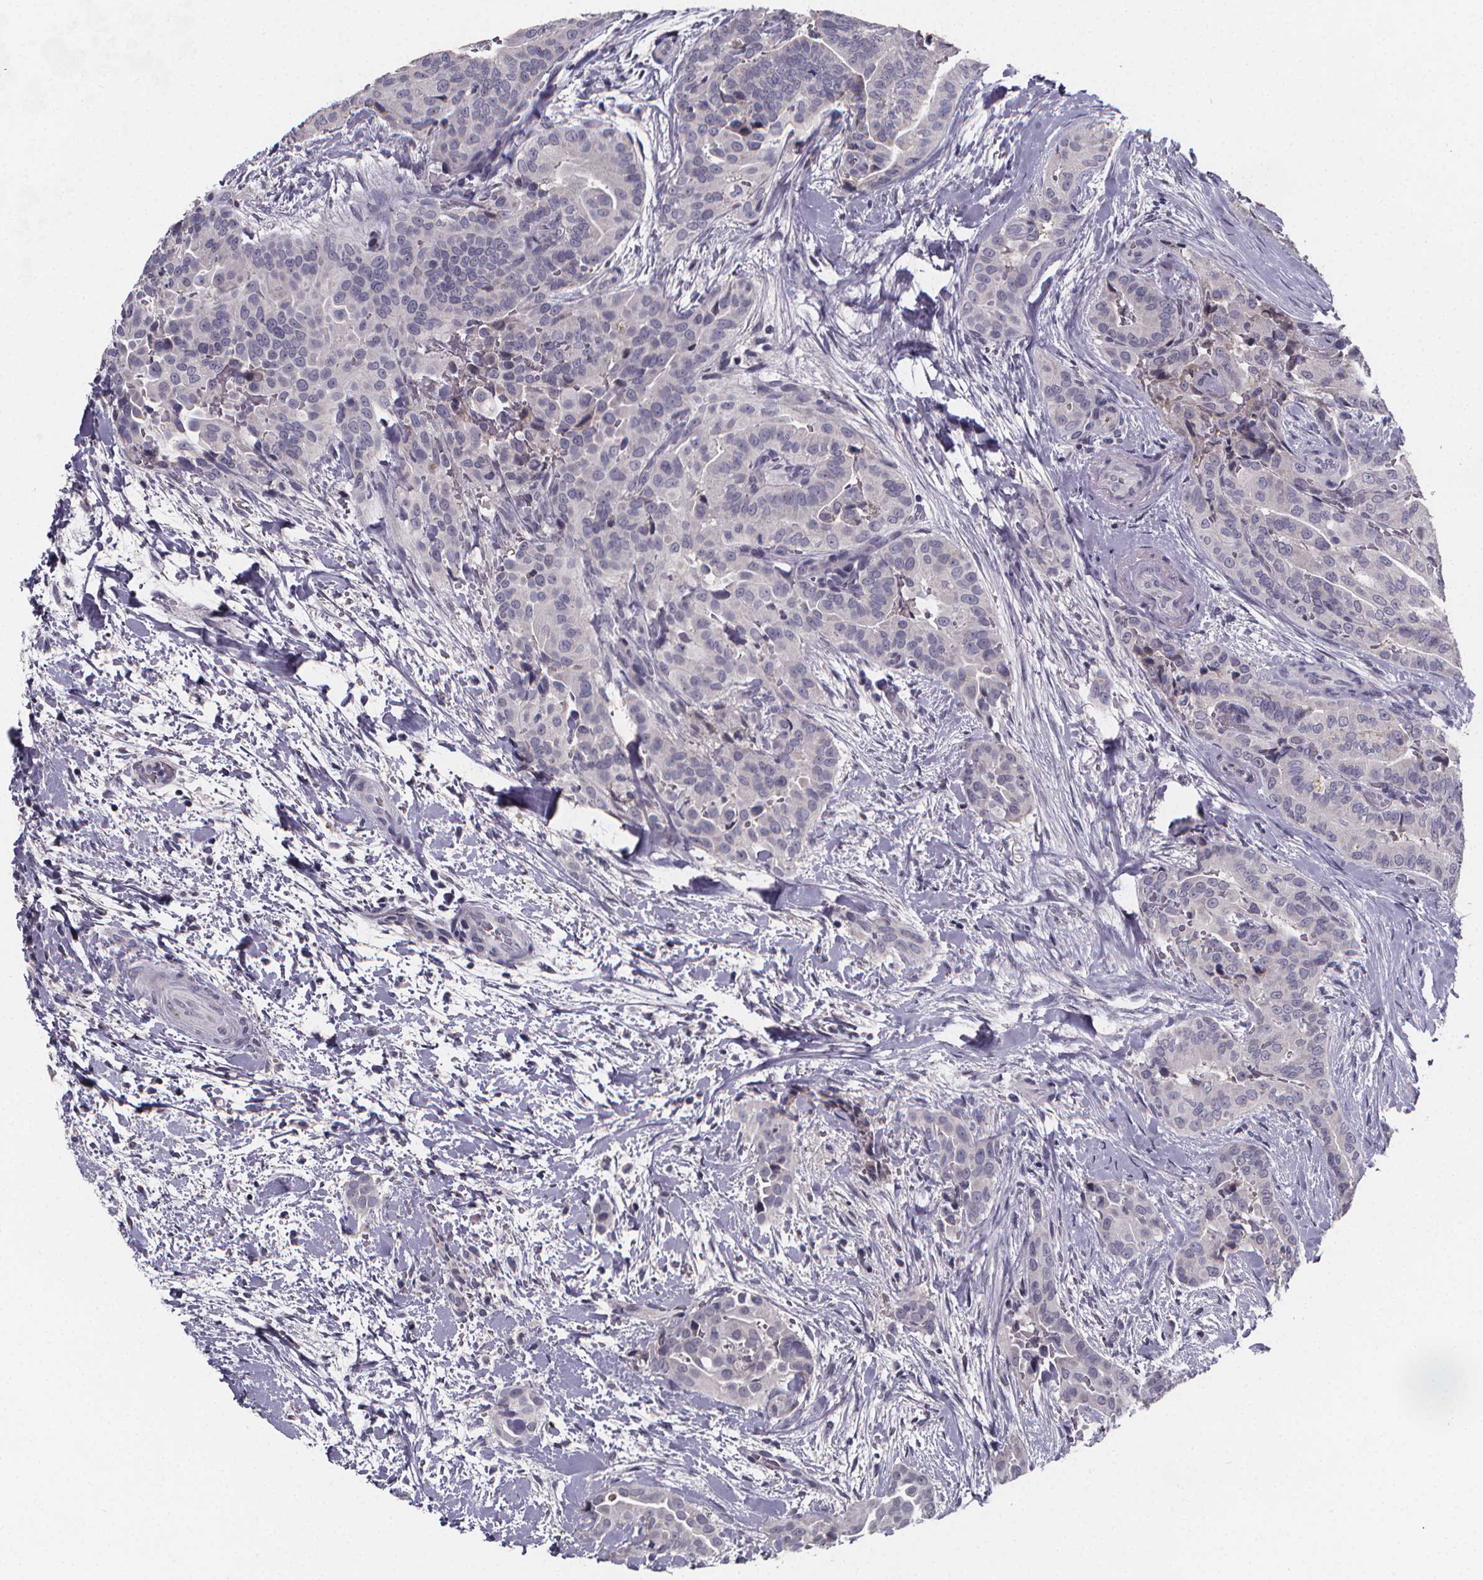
{"staining": {"intensity": "negative", "quantity": "none", "location": "none"}, "tissue": "thyroid cancer", "cell_type": "Tumor cells", "image_type": "cancer", "snomed": [{"axis": "morphology", "description": "Papillary adenocarcinoma, NOS"}, {"axis": "topography", "description": "Thyroid gland"}], "caption": "Immunohistochemistry (IHC) histopathology image of human thyroid cancer (papillary adenocarcinoma) stained for a protein (brown), which shows no staining in tumor cells.", "gene": "AGT", "patient": {"sex": "male", "age": 61}}